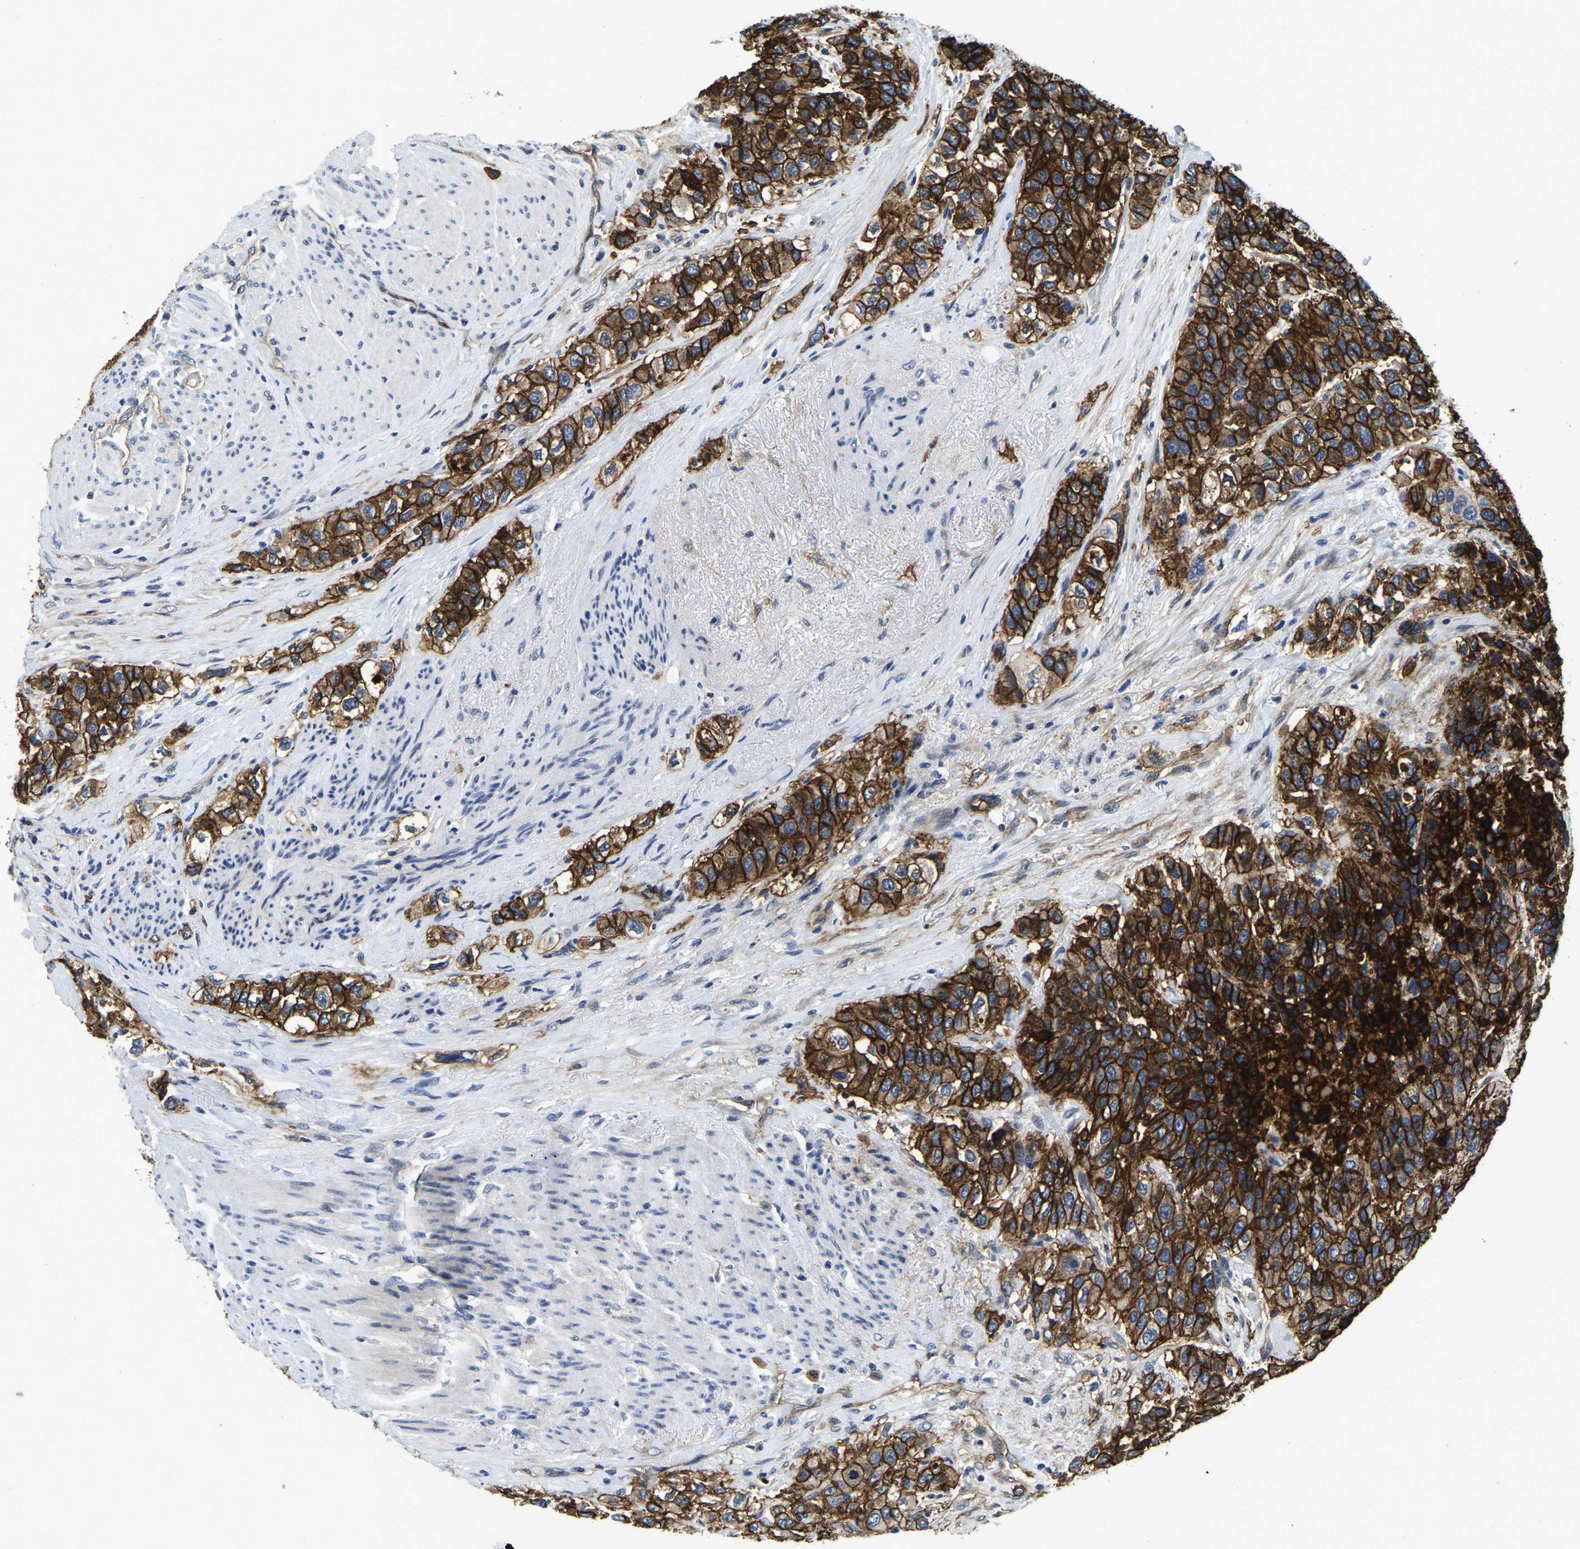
{"staining": {"intensity": "strong", "quantity": ">75%", "location": "cytoplasmic/membranous"}, "tissue": "urothelial cancer", "cell_type": "Tumor cells", "image_type": "cancer", "snomed": [{"axis": "morphology", "description": "Urothelial carcinoma, High grade"}, {"axis": "topography", "description": "Urinary bladder"}], "caption": "Strong cytoplasmic/membranous expression for a protein is identified in approximately >75% of tumor cells of high-grade urothelial carcinoma using immunohistochemistry (IHC).", "gene": "ITGA2", "patient": {"sex": "female", "age": 80}}